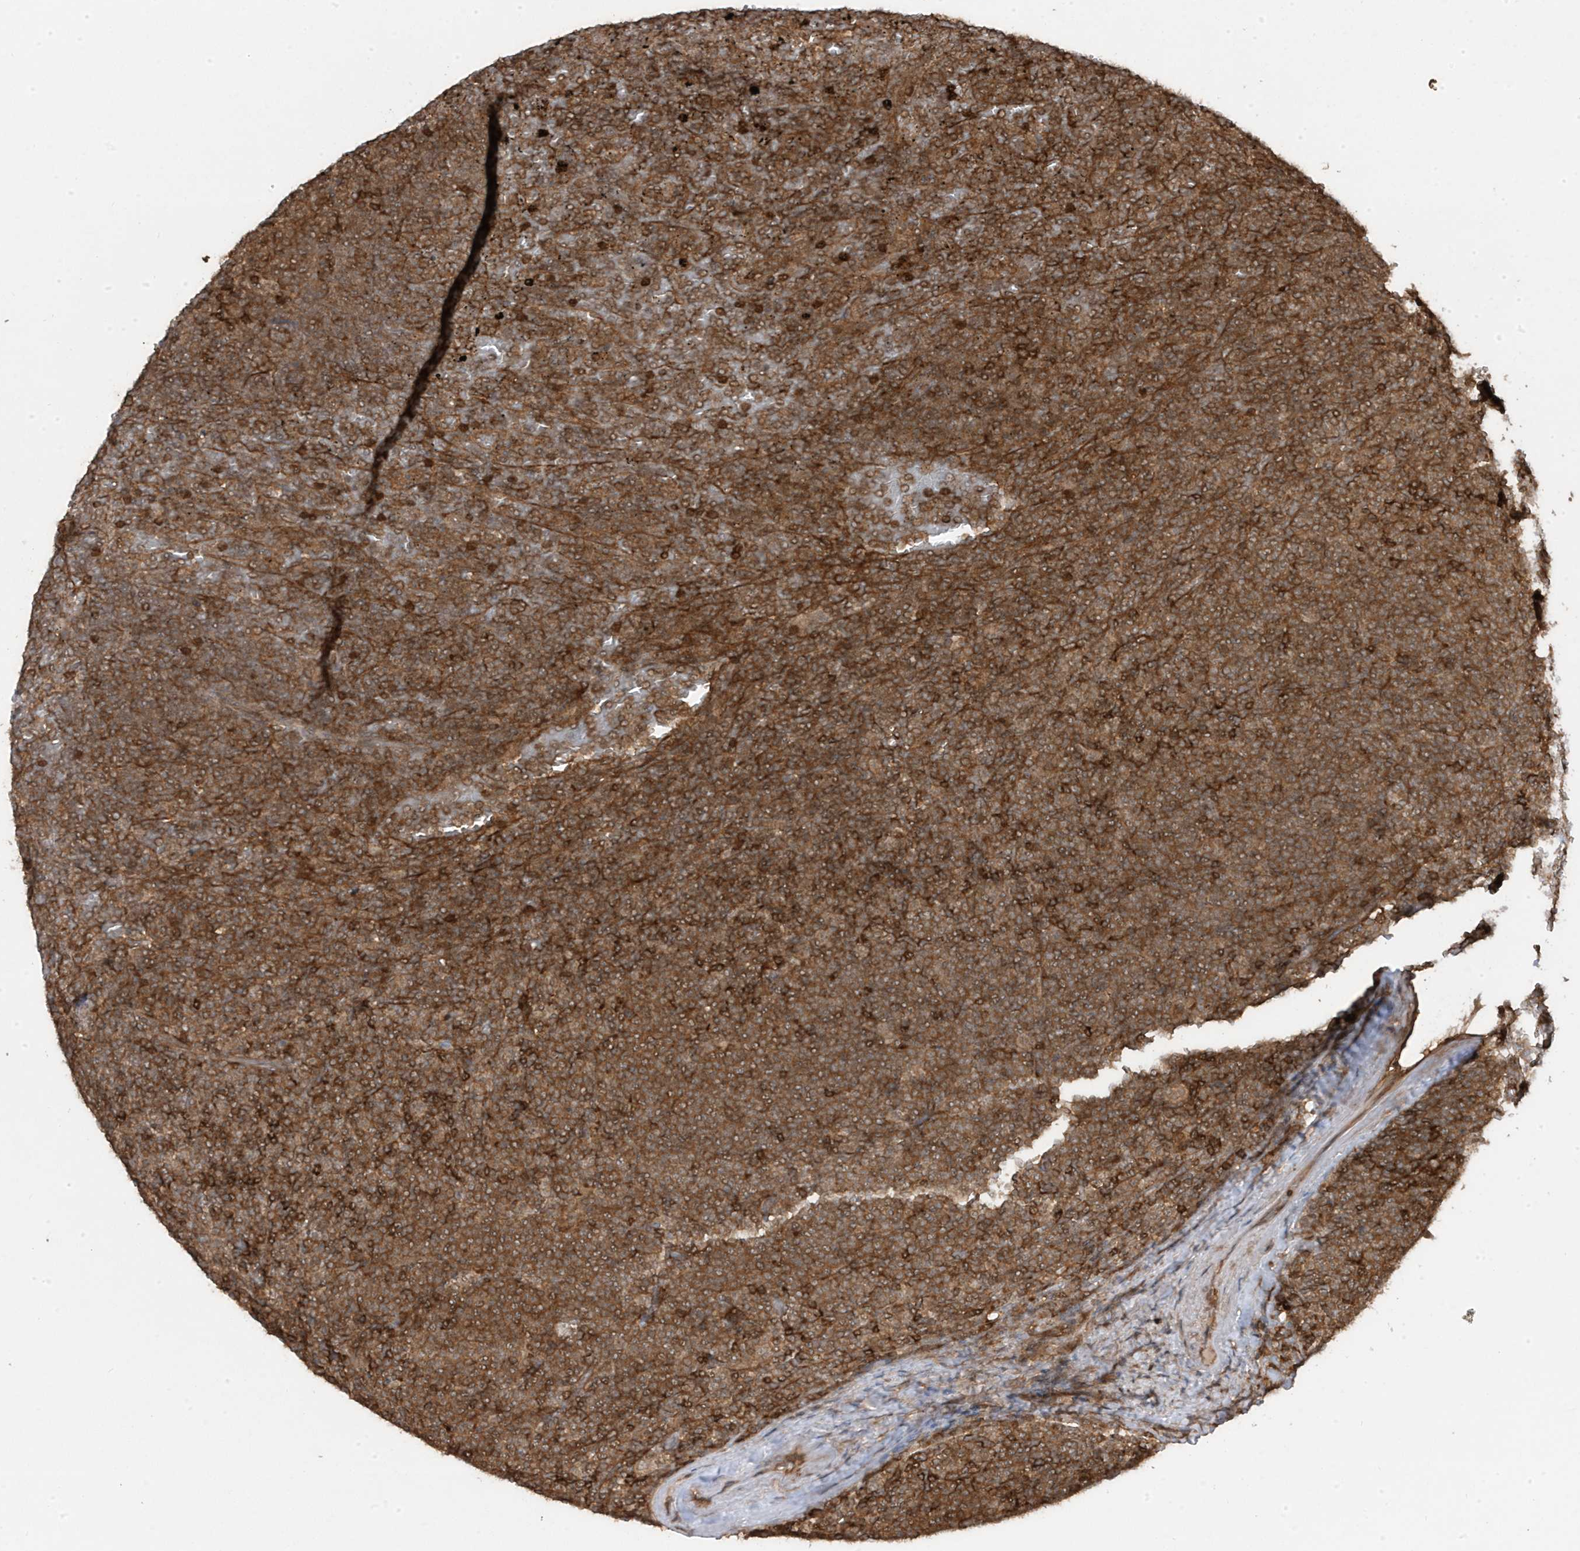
{"staining": {"intensity": "moderate", "quantity": ">75%", "location": "cytoplasmic/membranous"}, "tissue": "lymphoma", "cell_type": "Tumor cells", "image_type": "cancer", "snomed": [{"axis": "morphology", "description": "Malignant lymphoma, non-Hodgkin's type, Low grade"}, {"axis": "topography", "description": "Spleen"}], "caption": "The image exhibits immunohistochemical staining of malignant lymphoma, non-Hodgkin's type (low-grade). There is moderate cytoplasmic/membranous expression is present in approximately >75% of tumor cells.", "gene": "ASAP1", "patient": {"sex": "female", "age": 77}}